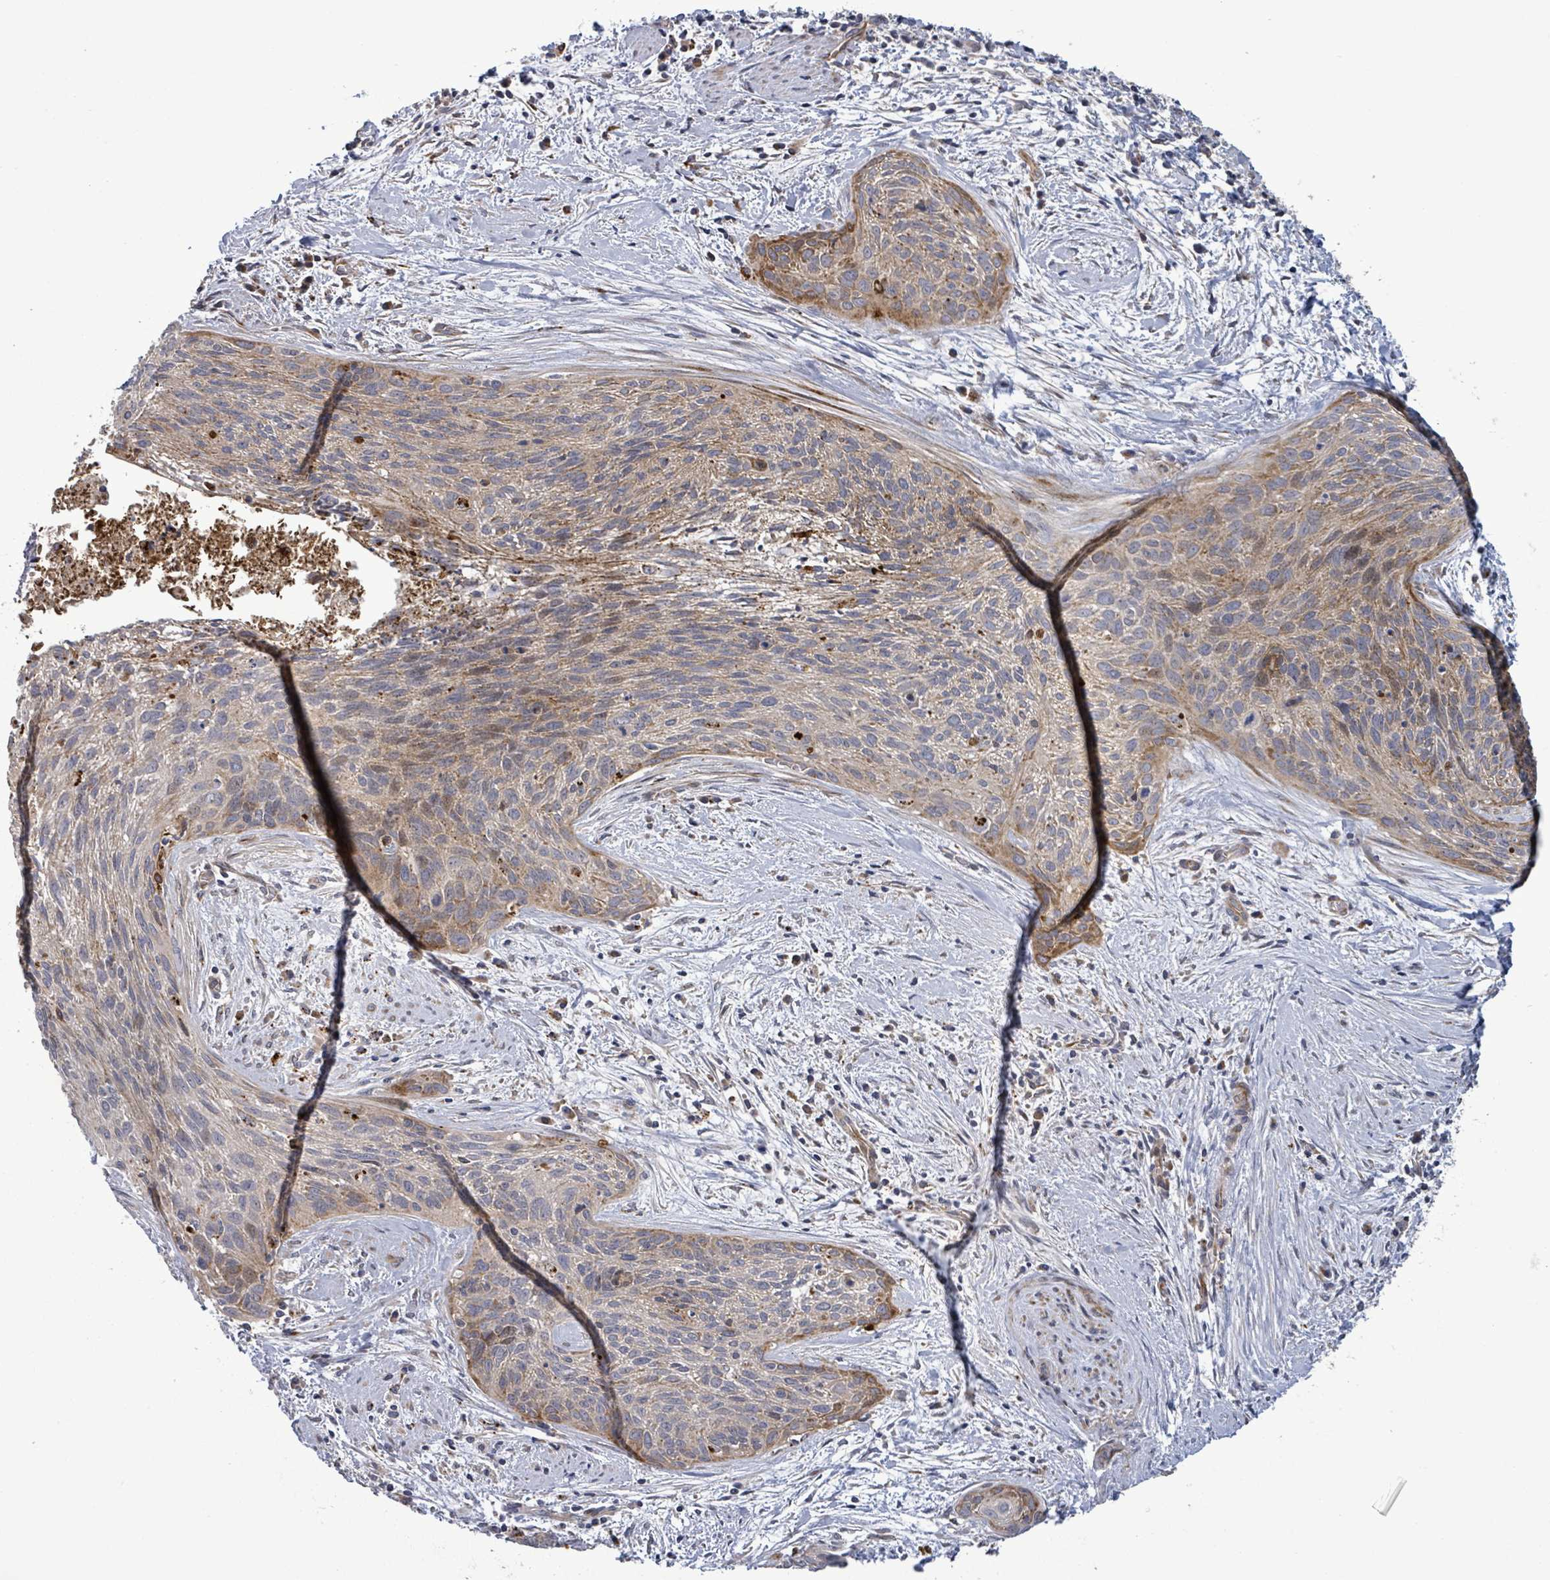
{"staining": {"intensity": "moderate", "quantity": "25%-75%", "location": "cytoplasmic/membranous"}, "tissue": "cervical cancer", "cell_type": "Tumor cells", "image_type": "cancer", "snomed": [{"axis": "morphology", "description": "Squamous cell carcinoma, NOS"}, {"axis": "topography", "description": "Cervix"}], "caption": "This is a micrograph of IHC staining of cervical cancer, which shows moderate expression in the cytoplasmic/membranous of tumor cells.", "gene": "DIPK2A", "patient": {"sex": "female", "age": 55}}